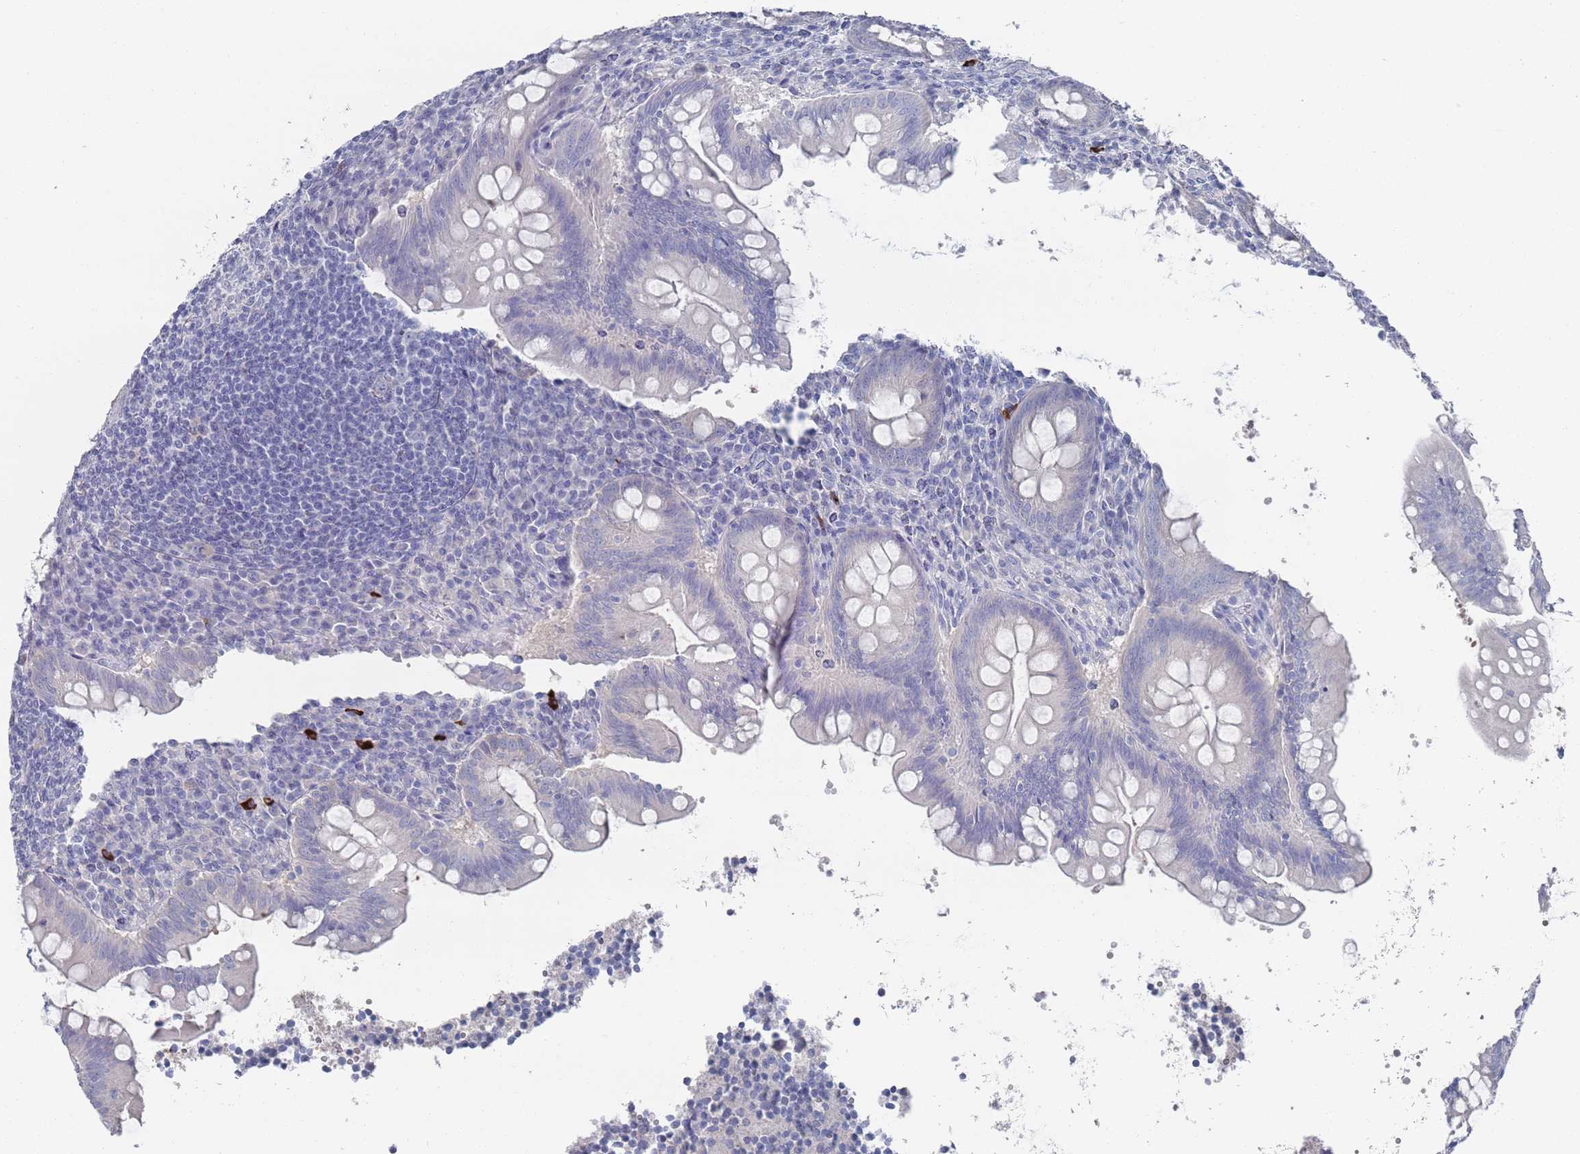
{"staining": {"intensity": "negative", "quantity": "none", "location": "none"}, "tissue": "appendix", "cell_type": "Glandular cells", "image_type": "normal", "snomed": [{"axis": "morphology", "description": "Normal tissue, NOS"}, {"axis": "topography", "description": "Appendix"}], "caption": "Photomicrograph shows no protein staining in glandular cells of benign appendix.", "gene": "TMCO3", "patient": {"sex": "female", "age": 33}}